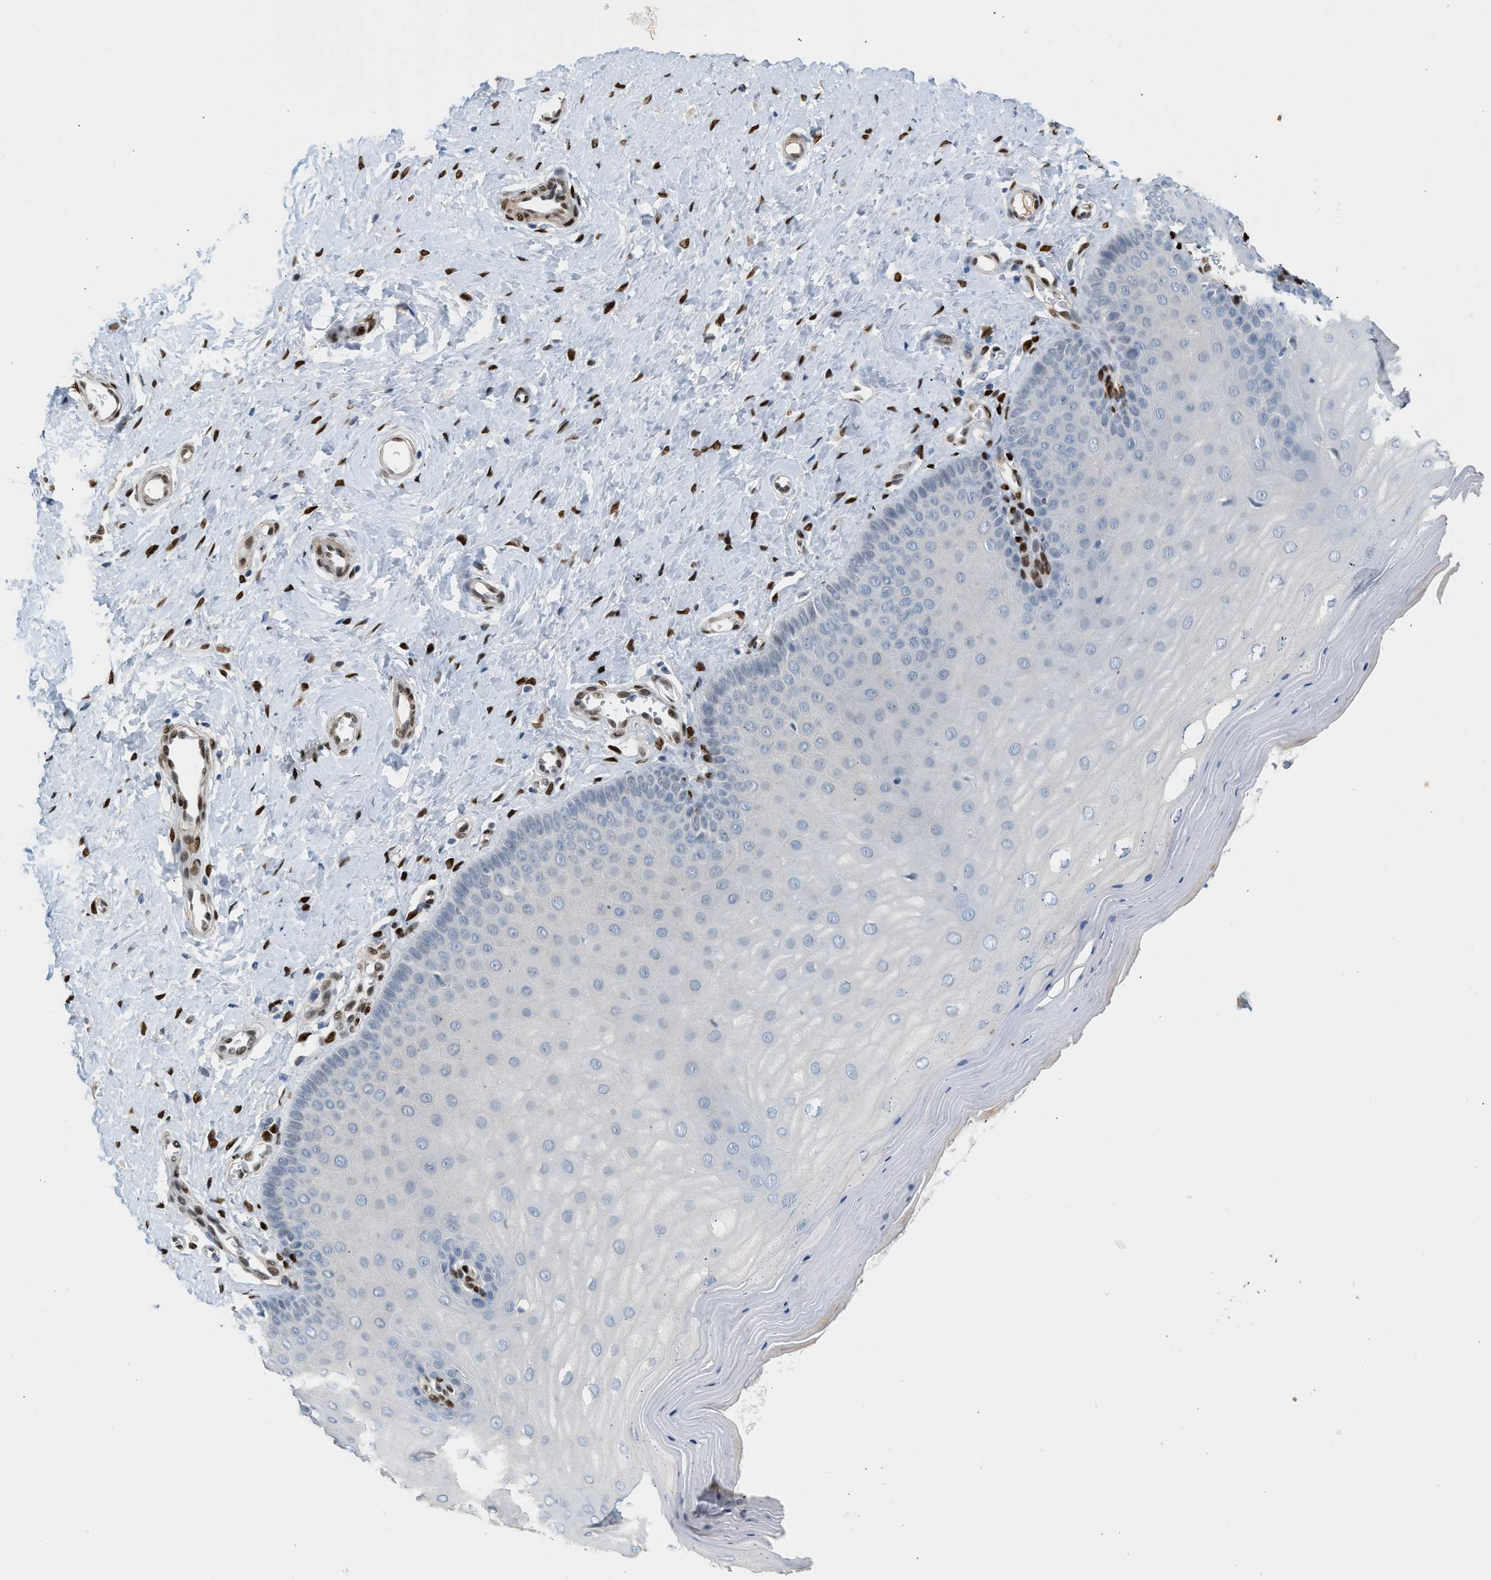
{"staining": {"intensity": "negative", "quantity": "none", "location": "none"}, "tissue": "cervix", "cell_type": "Squamous epithelial cells", "image_type": "normal", "snomed": [{"axis": "morphology", "description": "Normal tissue, NOS"}, {"axis": "topography", "description": "Cervix"}], "caption": "Cervix stained for a protein using IHC displays no positivity squamous epithelial cells.", "gene": "ZBTB20", "patient": {"sex": "female", "age": 55}}